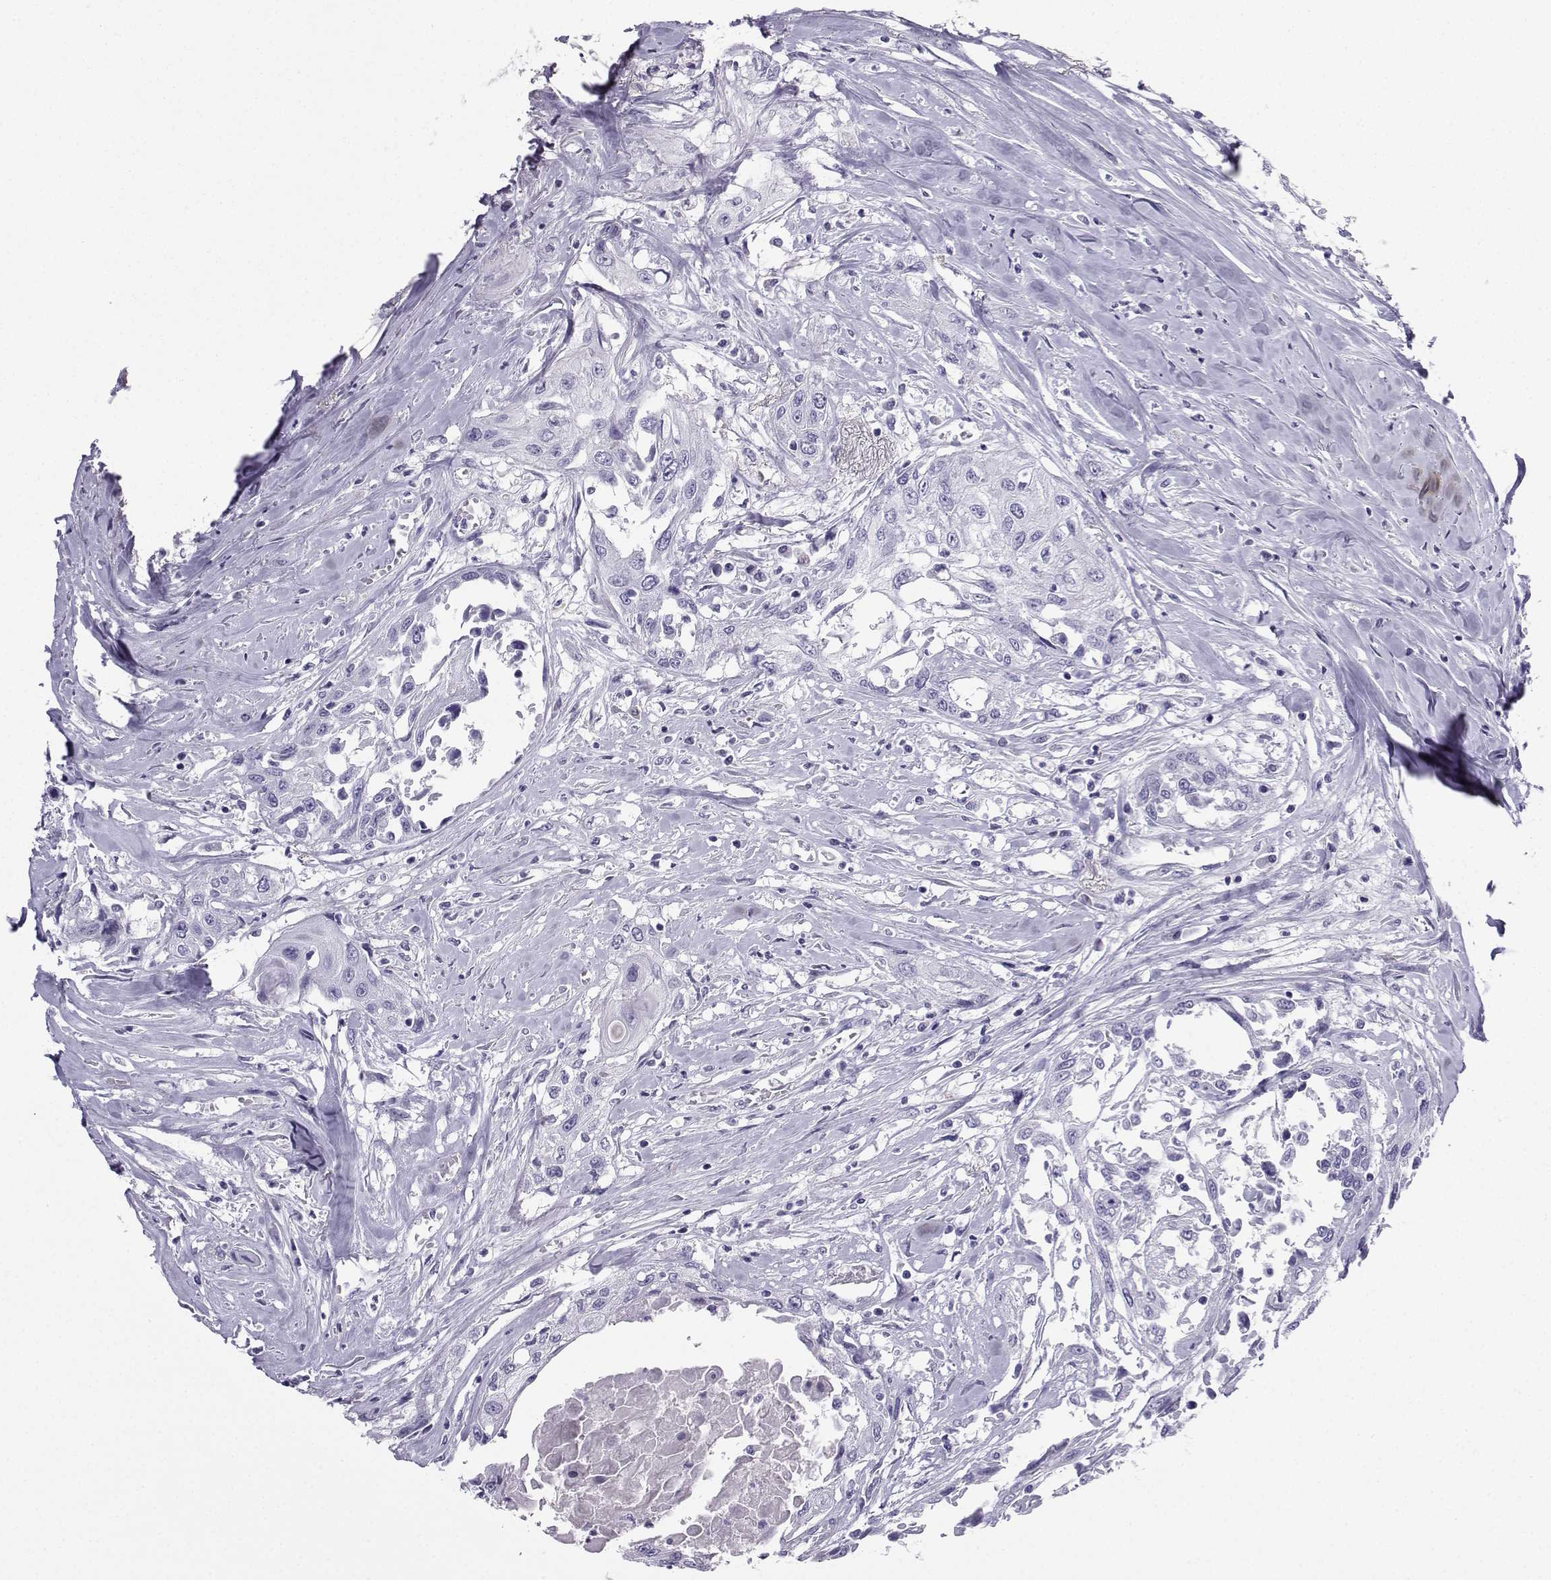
{"staining": {"intensity": "negative", "quantity": "none", "location": "none"}, "tissue": "head and neck cancer", "cell_type": "Tumor cells", "image_type": "cancer", "snomed": [{"axis": "morphology", "description": "Normal tissue, NOS"}, {"axis": "morphology", "description": "Squamous cell carcinoma, NOS"}, {"axis": "topography", "description": "Oral tissue"}, {"axis": "topography", "description": "Peripheral nerve tissue"}, {"axis": "topography", "description": "Head-Neck"}], "caption": "Immunohistochemistry of human head and neck squamous cell carcinoma displays no staining in tumor cells.", "gene": "SLC18A2", "patient": {"sex": "female", "age": 59}}